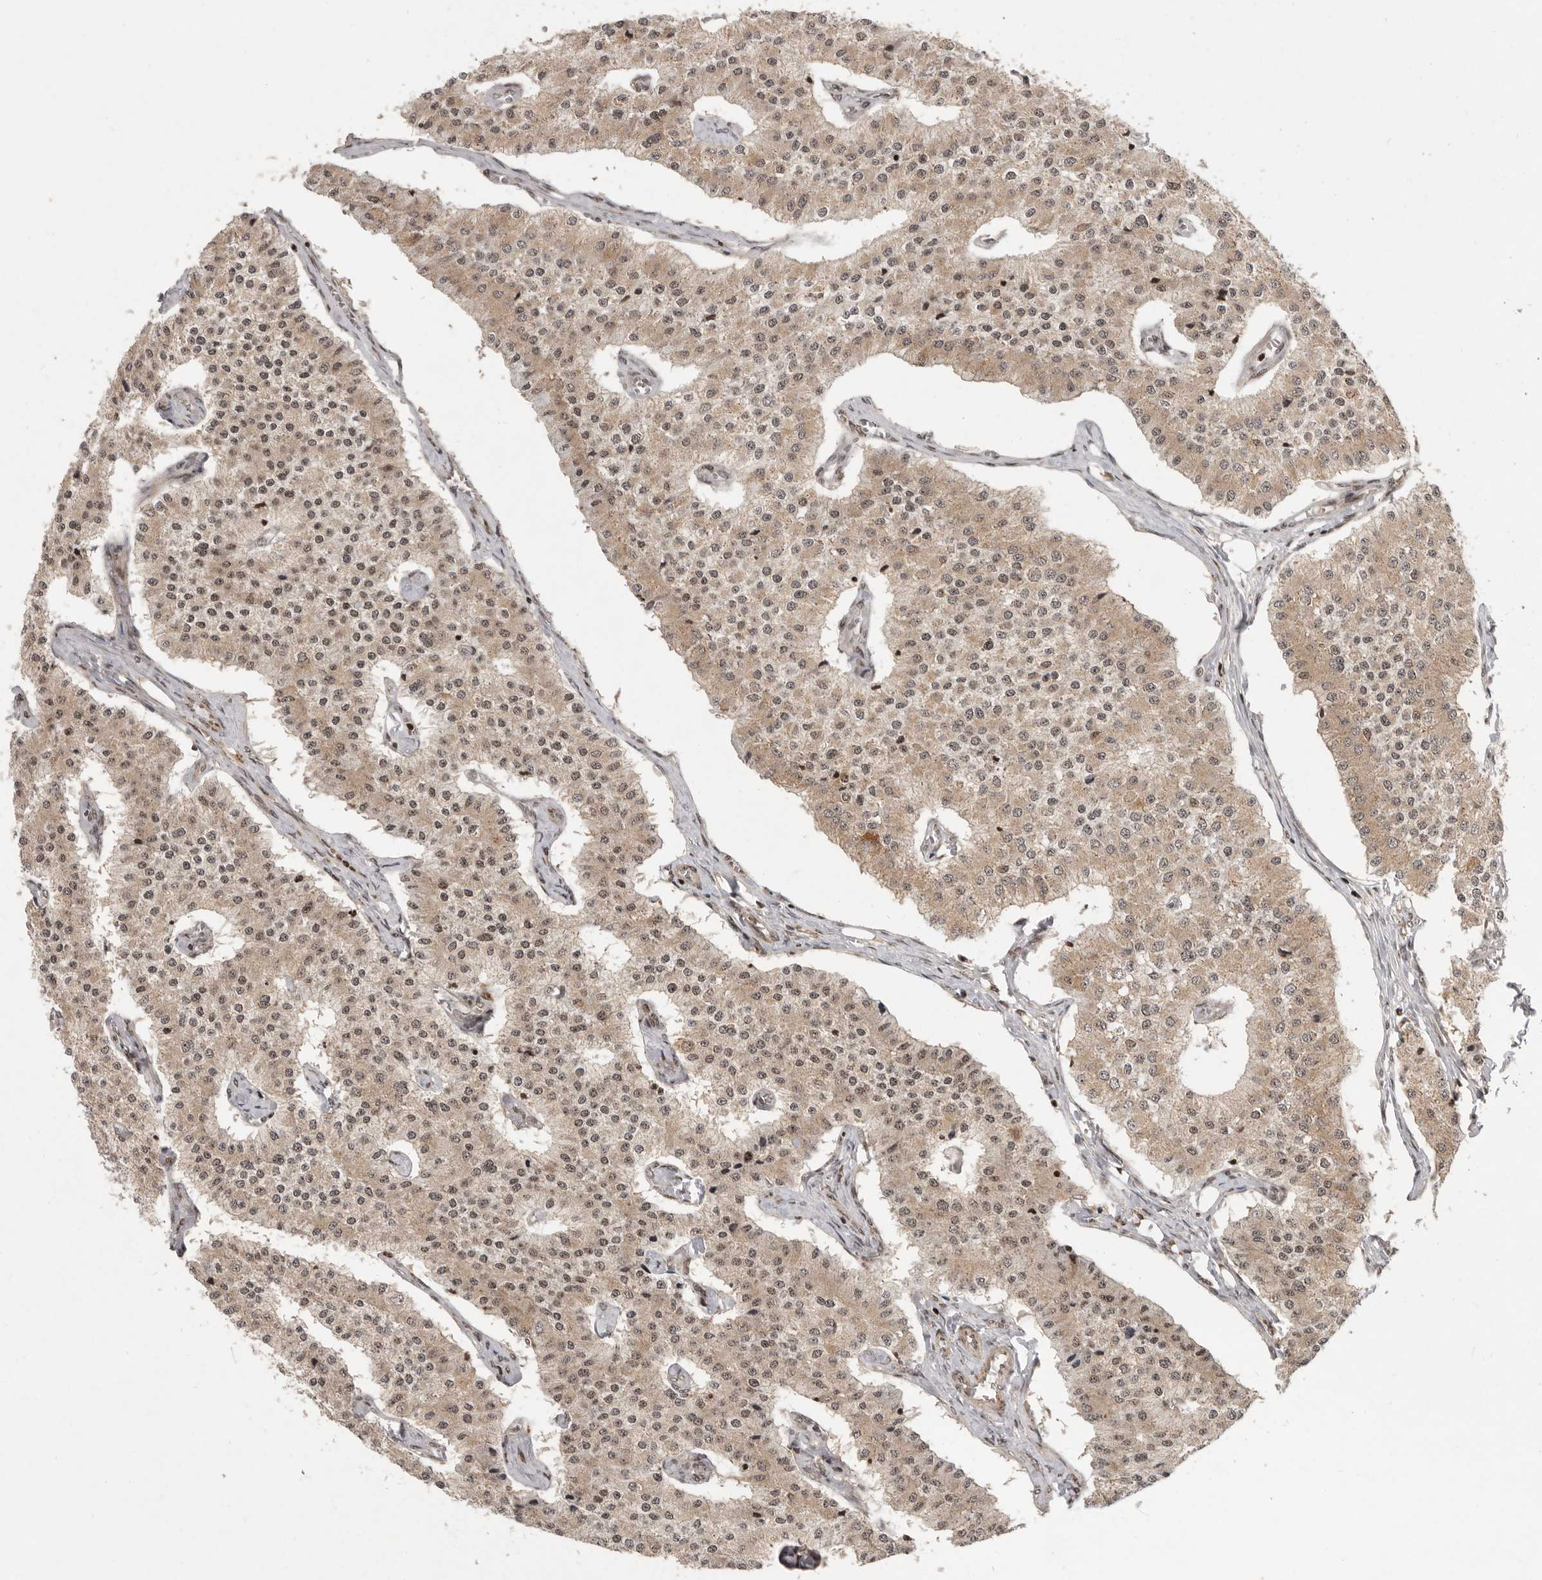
{"staining": {"intensity": "moderate", "quantity": ">75%", "location": "cytoplasmic/membranous,nuclear"}, "tissue": "carcinoid", "cell_type": "Tumor cells", "image_type": "cancer", "snomed": [{"axis": "morphology", "description": "Carcinoid, malignant, NOS"}, {"axis": "topography", "description": "Colon"}], "caption": "About >75% of tumor cells in malignant carcinoid display moderate cytoplasmic/membranous and nuclear protein staining as visualized by brown immunohistochemical staining.", "gene": "RABIF", "patient": {"sex": "female", "age": 52}}